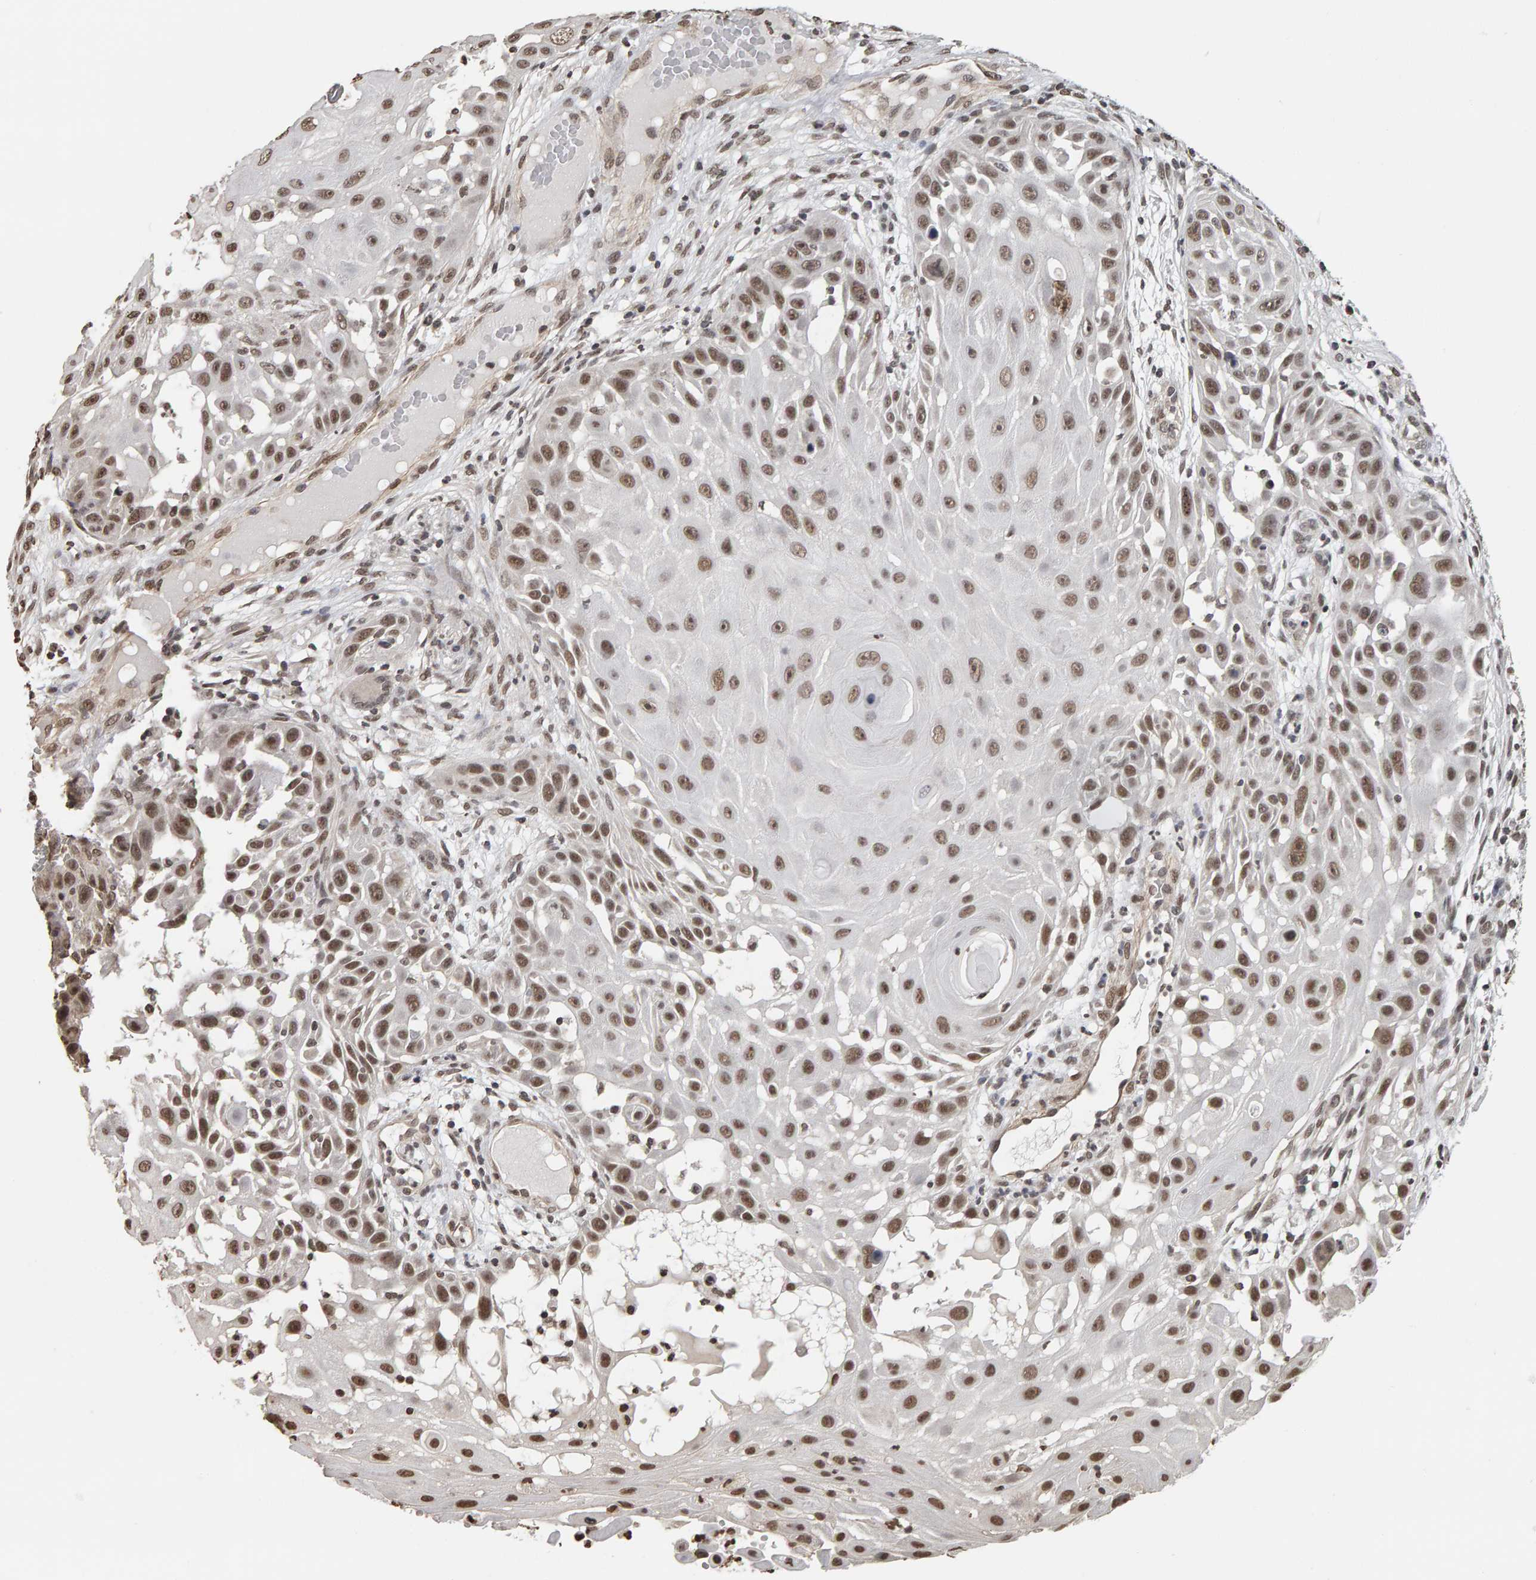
{"staining": {"intensity": "moderate", "quantity": ">75%", "location": "nuclear"}, "tissue": "skin cancer", "cell_type": "Tumor cells", "image_type": "cancer", "snomed": [{"axis": "morphology", "description": "Squamous cell carcinoma, NOS"}, {"axis": "topography", "description": "Skin"}], "caption": "IHC (DAB) staining of human skin cancer (squamous cell carcinoma) reveals moderate nuclear protein positivity in about >75% of tumor cells.", "gene": "AFF4", "patient": {"sex": "female", "age": 44}}